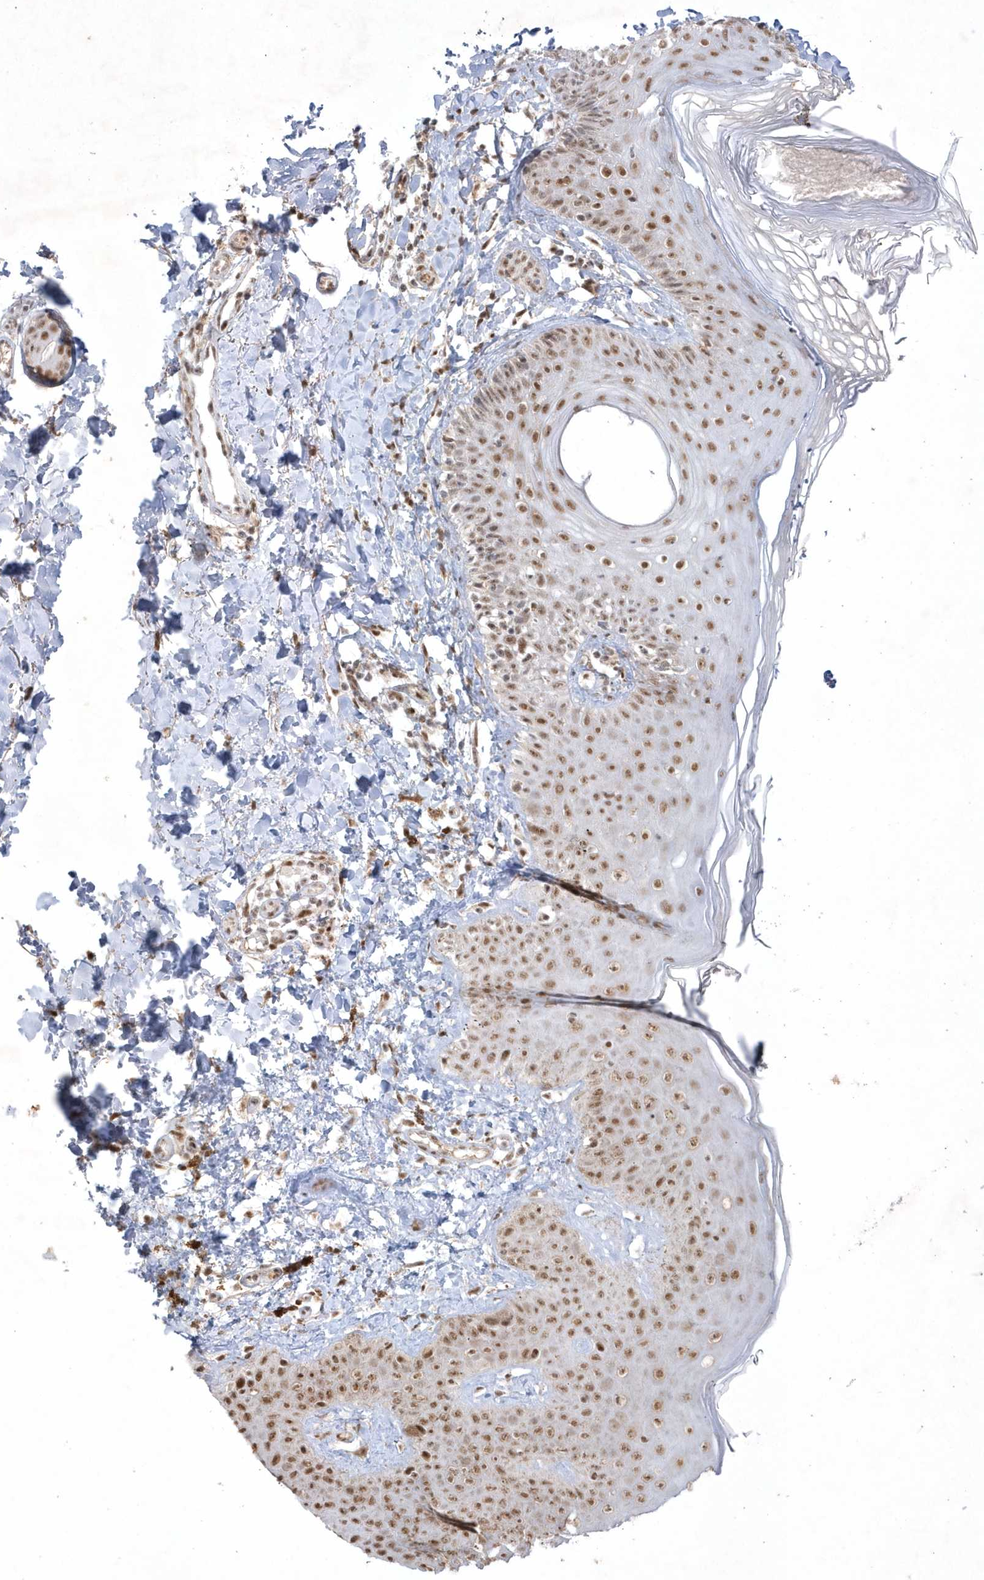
{"staining": {"intensity": "moderate", "quantity": ">75%", "location": "cytoplasmic/membranous,nuclear"}, "tissue": "skin", "cell_type": "Fibroblasts", "image_type": "normal", "snomed": [{"axis": "morphology", "description": "Normal tissue, NOS"}, {"axis": "topography", "description": "Skin"}], "caption": "Unremarkable skin was stained to show a protein in brown. There is medium levels of moderate cytoplasmic/membranous,nuclear staining in about >75% of fibroblasts.", "gene": "CPSF3", "patient": {"sex": "male", "age": 52}}